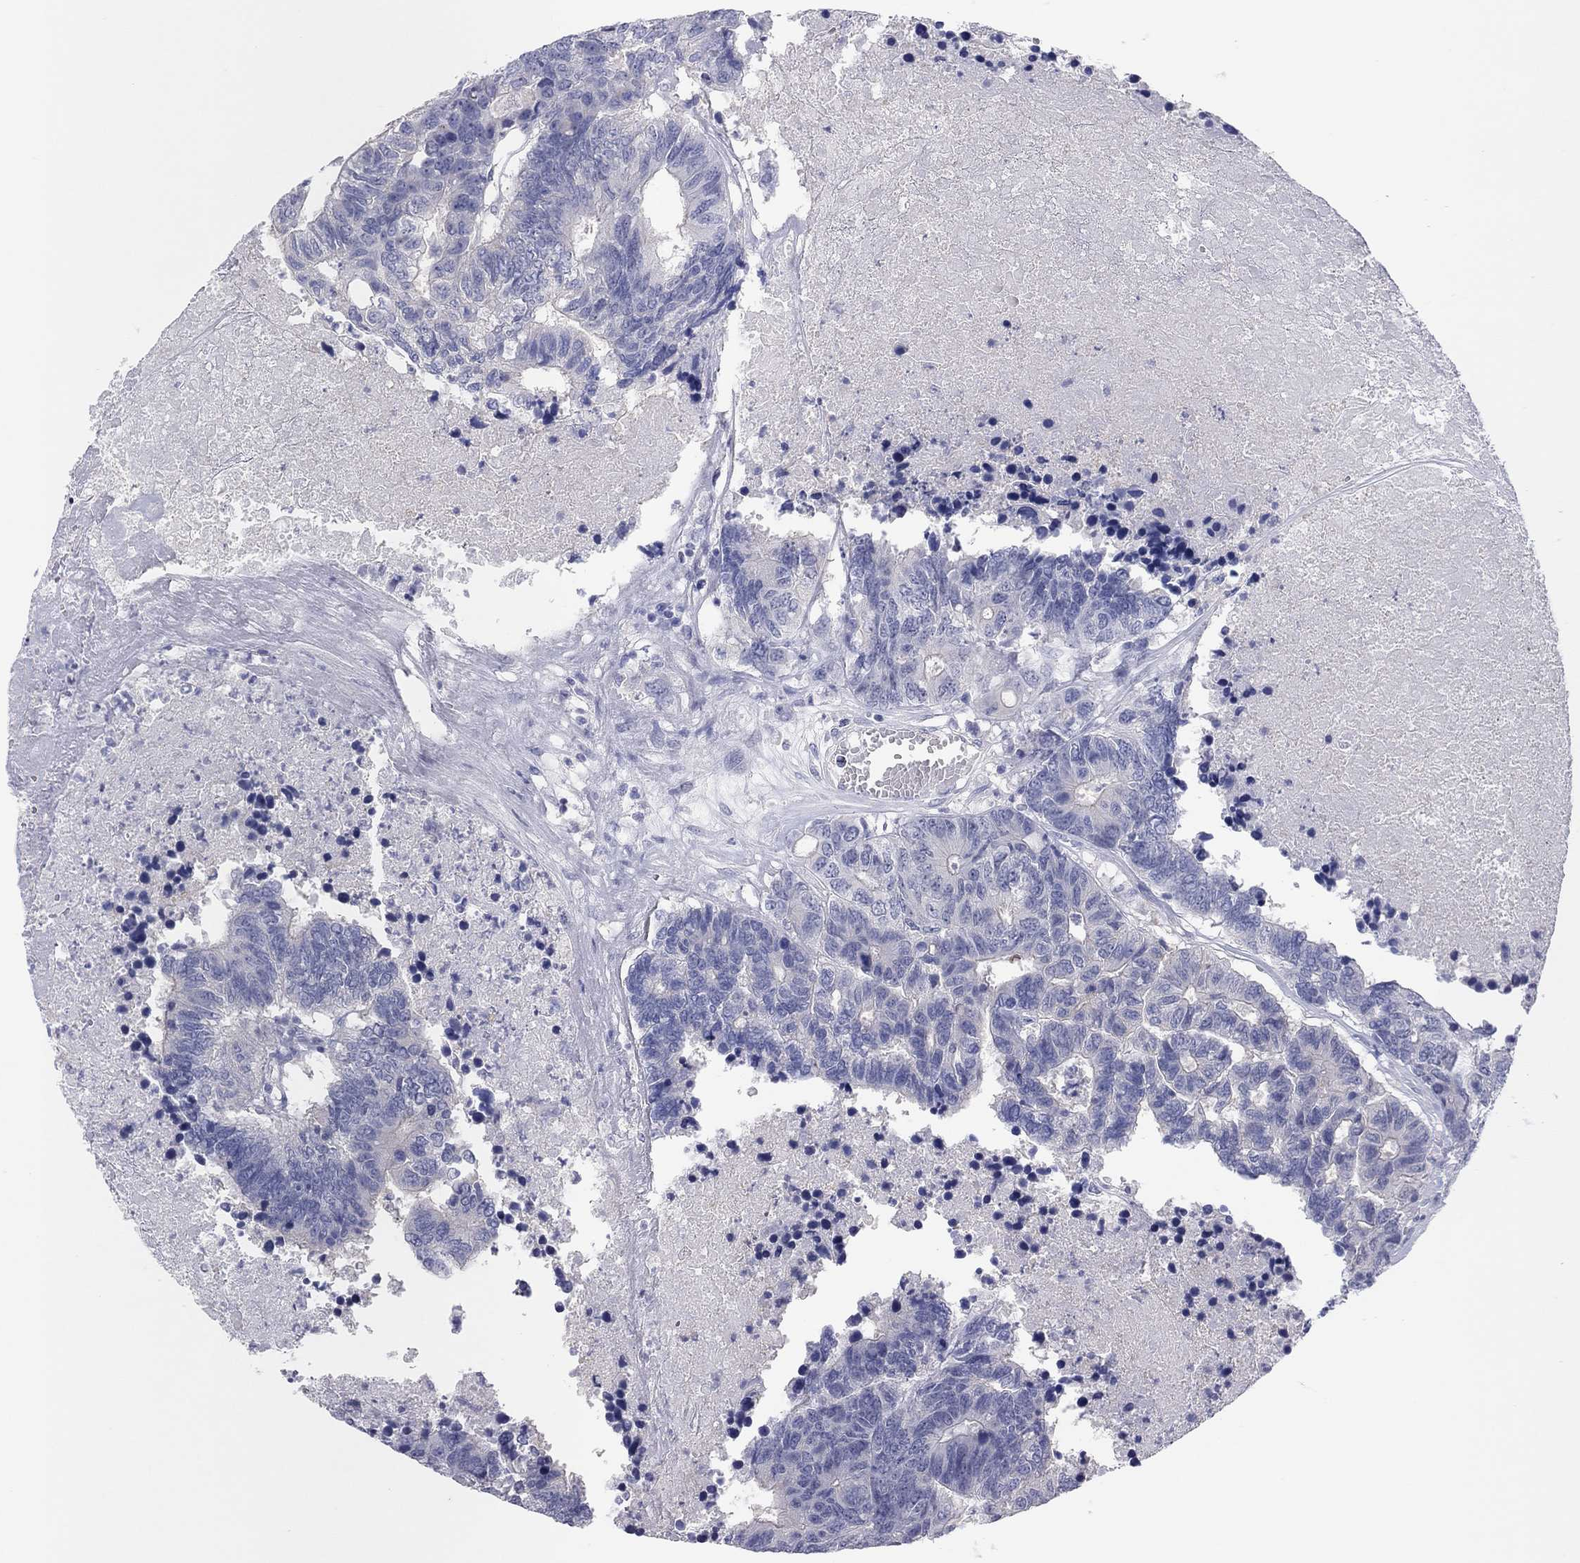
{"staining": {"intensity": "negative", "quantity": "none", "location": "none"}, "tissue": "colorectal cancer", "cell_type": "Tumor cells", "image_type": "cancer", "snomed": [{"axis": "morphology", "description": "Adenocarcinoma, NOS"}, {"axis": "topography", "description": "Colon"}], "caption": "DAB (3,3'-diaminobenzidine) immunohistochemical staining of adenocarcinoma (colorectal) demonstrates no significant expression in tumor cells.", "gene": "CPNE6", "patient": {"sex": "female", "age": 48}}